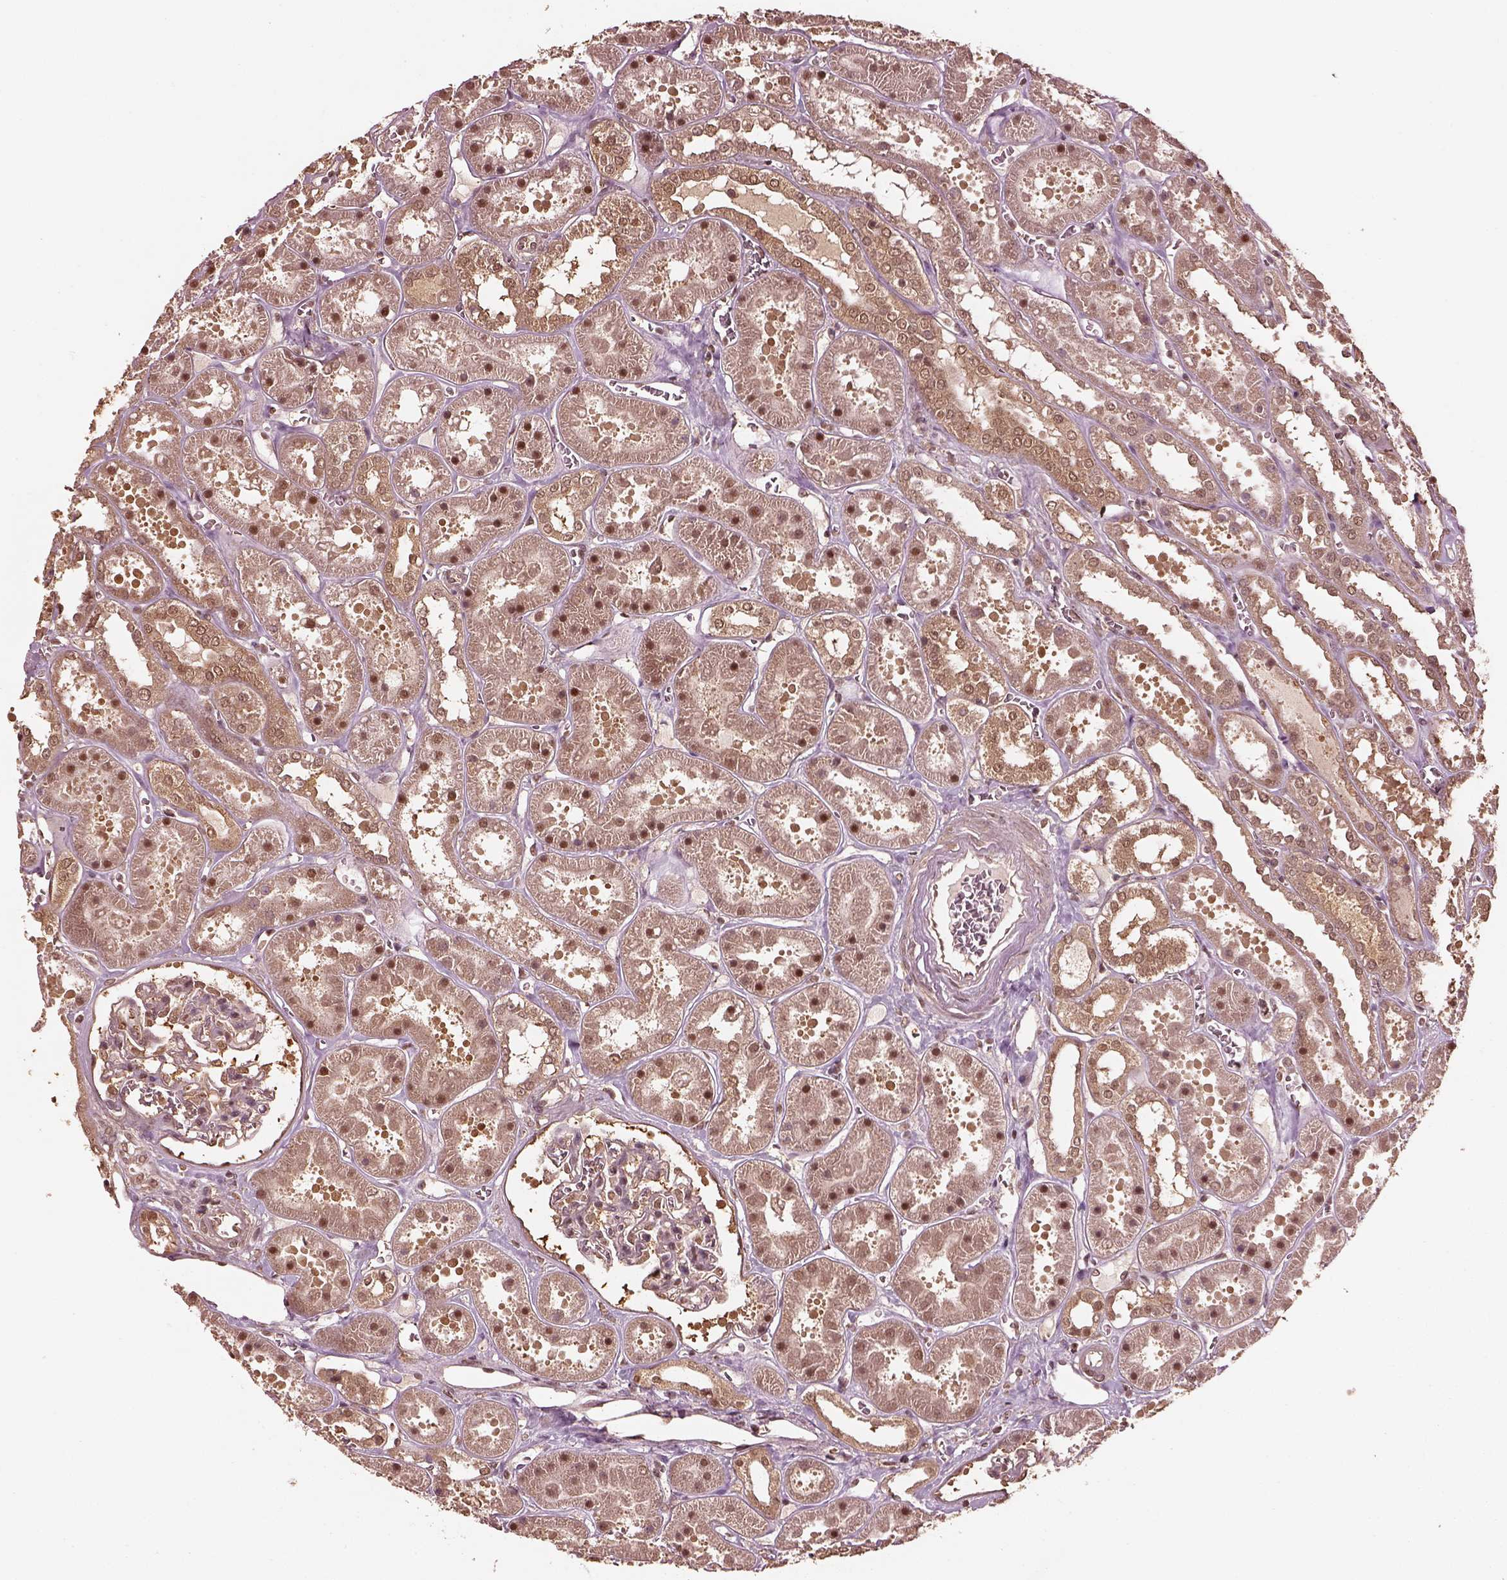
{"staining": {"intensity": "moderate", "quantity": "<25%", "location": "nuclear"}, "tissue": "kidney", "cell_type": "Cells in glomeruli", "image_type": "normal", "snomed": [{"axis": "morphology", "description": "Normal tissue, NOS"}, {"axis": "topography", "description": "Kidney"}], "caption": "Human kidney stained for a protein (brown) demonstrates moderate nuclear positive staining in approximately <25% of cells in glomeruli.", "gene": "PSMC5", "patient": {"sex": "female", "age": 41}}